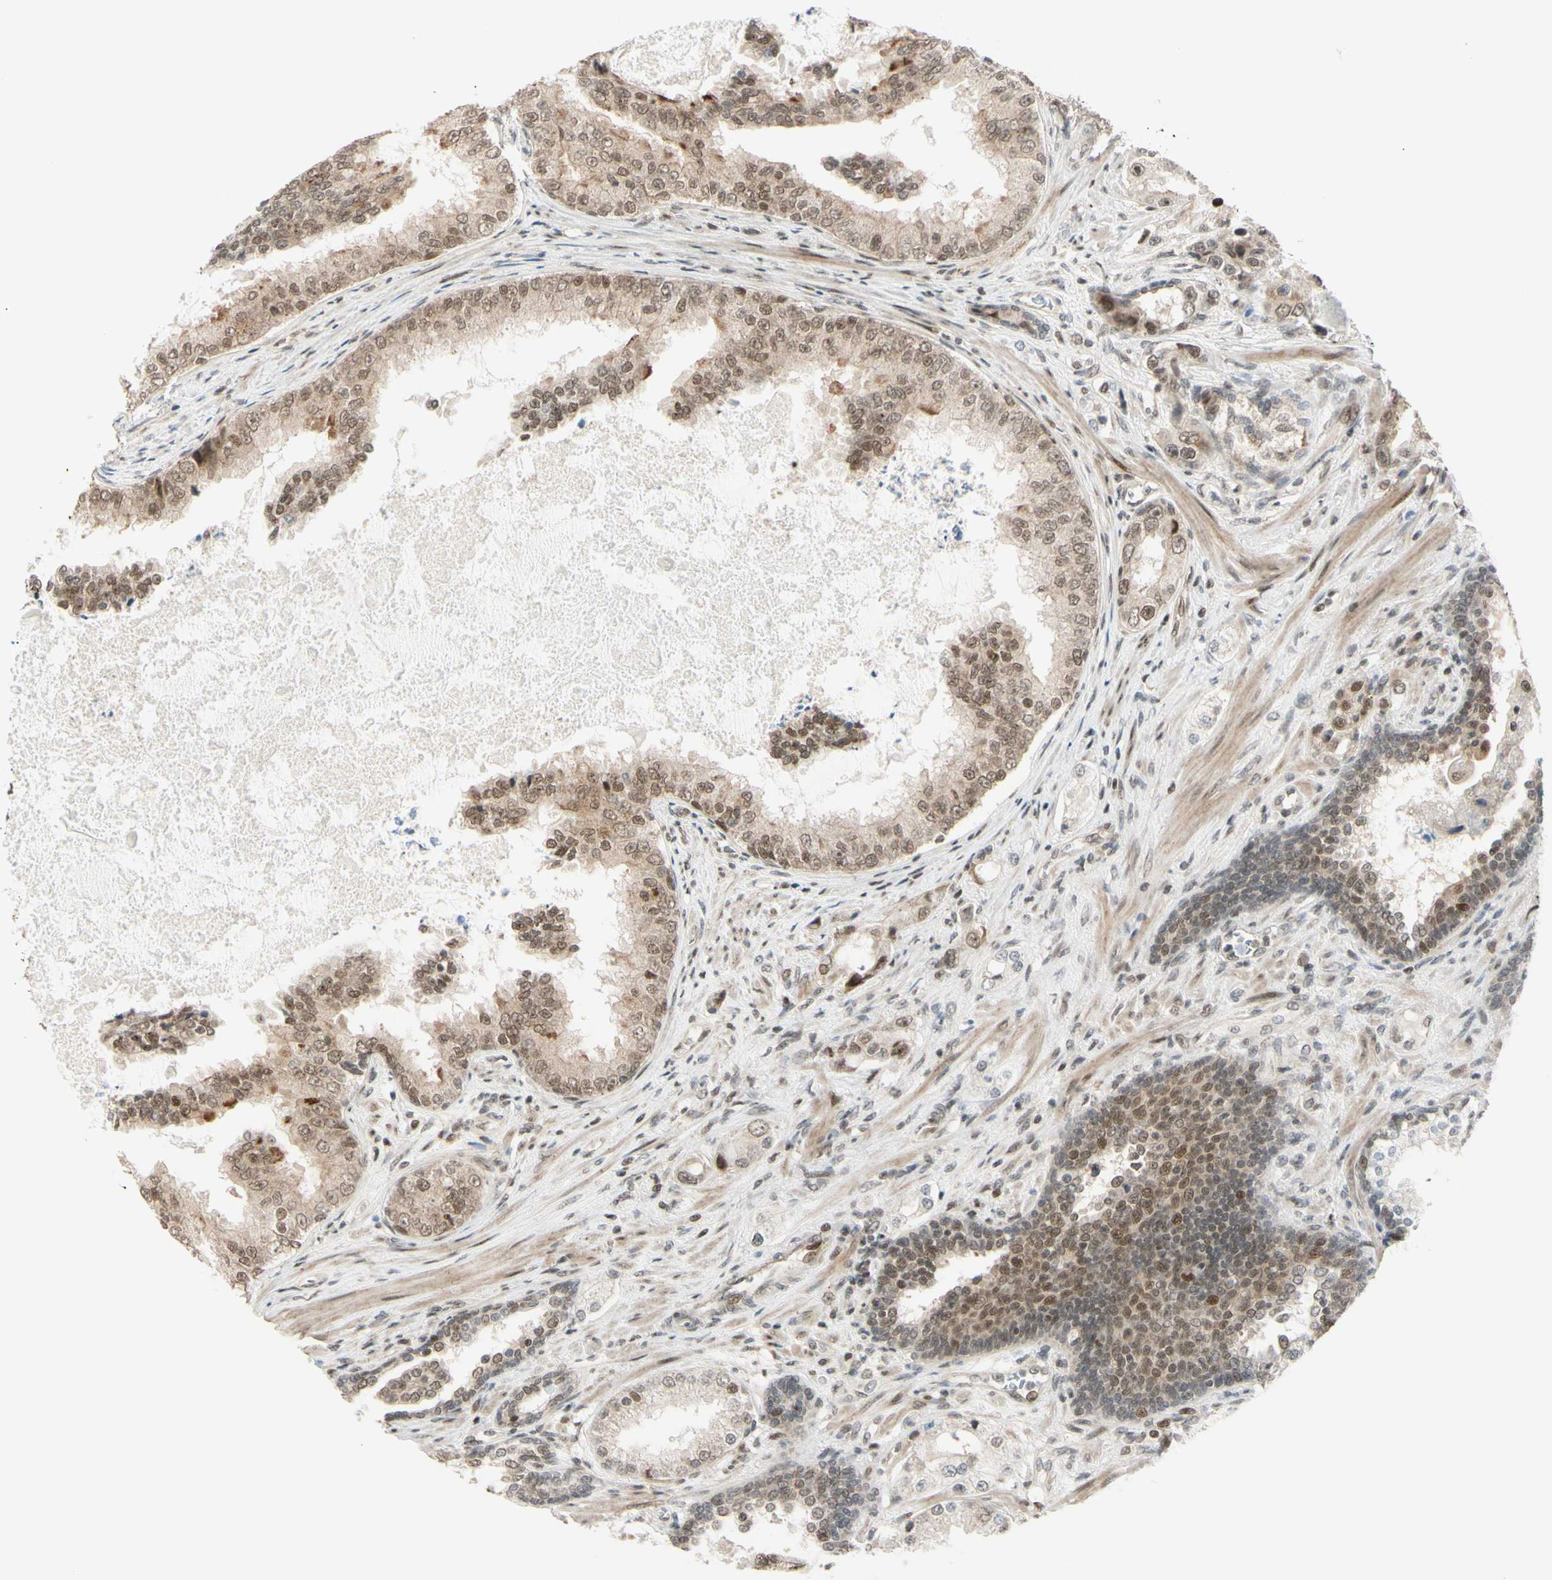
{"staining": {"intensity": "weak", "quantity": ">75%", "location": "cytoplasmic/membranous,nuclear"}, "tissue": "prostate cancer", "cell_type": "Tumor cells", "image_type": "cancer", "snomed": [{"axis": "morphology", "description": "Adenocarcinoma, High grade"}, {"axis": "topography", "description": "Prostate"}], "caption": "Prostate cancer (high-grade adenocarcinoma) stained for a protein exhibits weak cytoplasmic/membranous and nuclear positivity in tumor cells.", "gene": "BRMS1", "patient": {"sex": "male", "age": 73}}